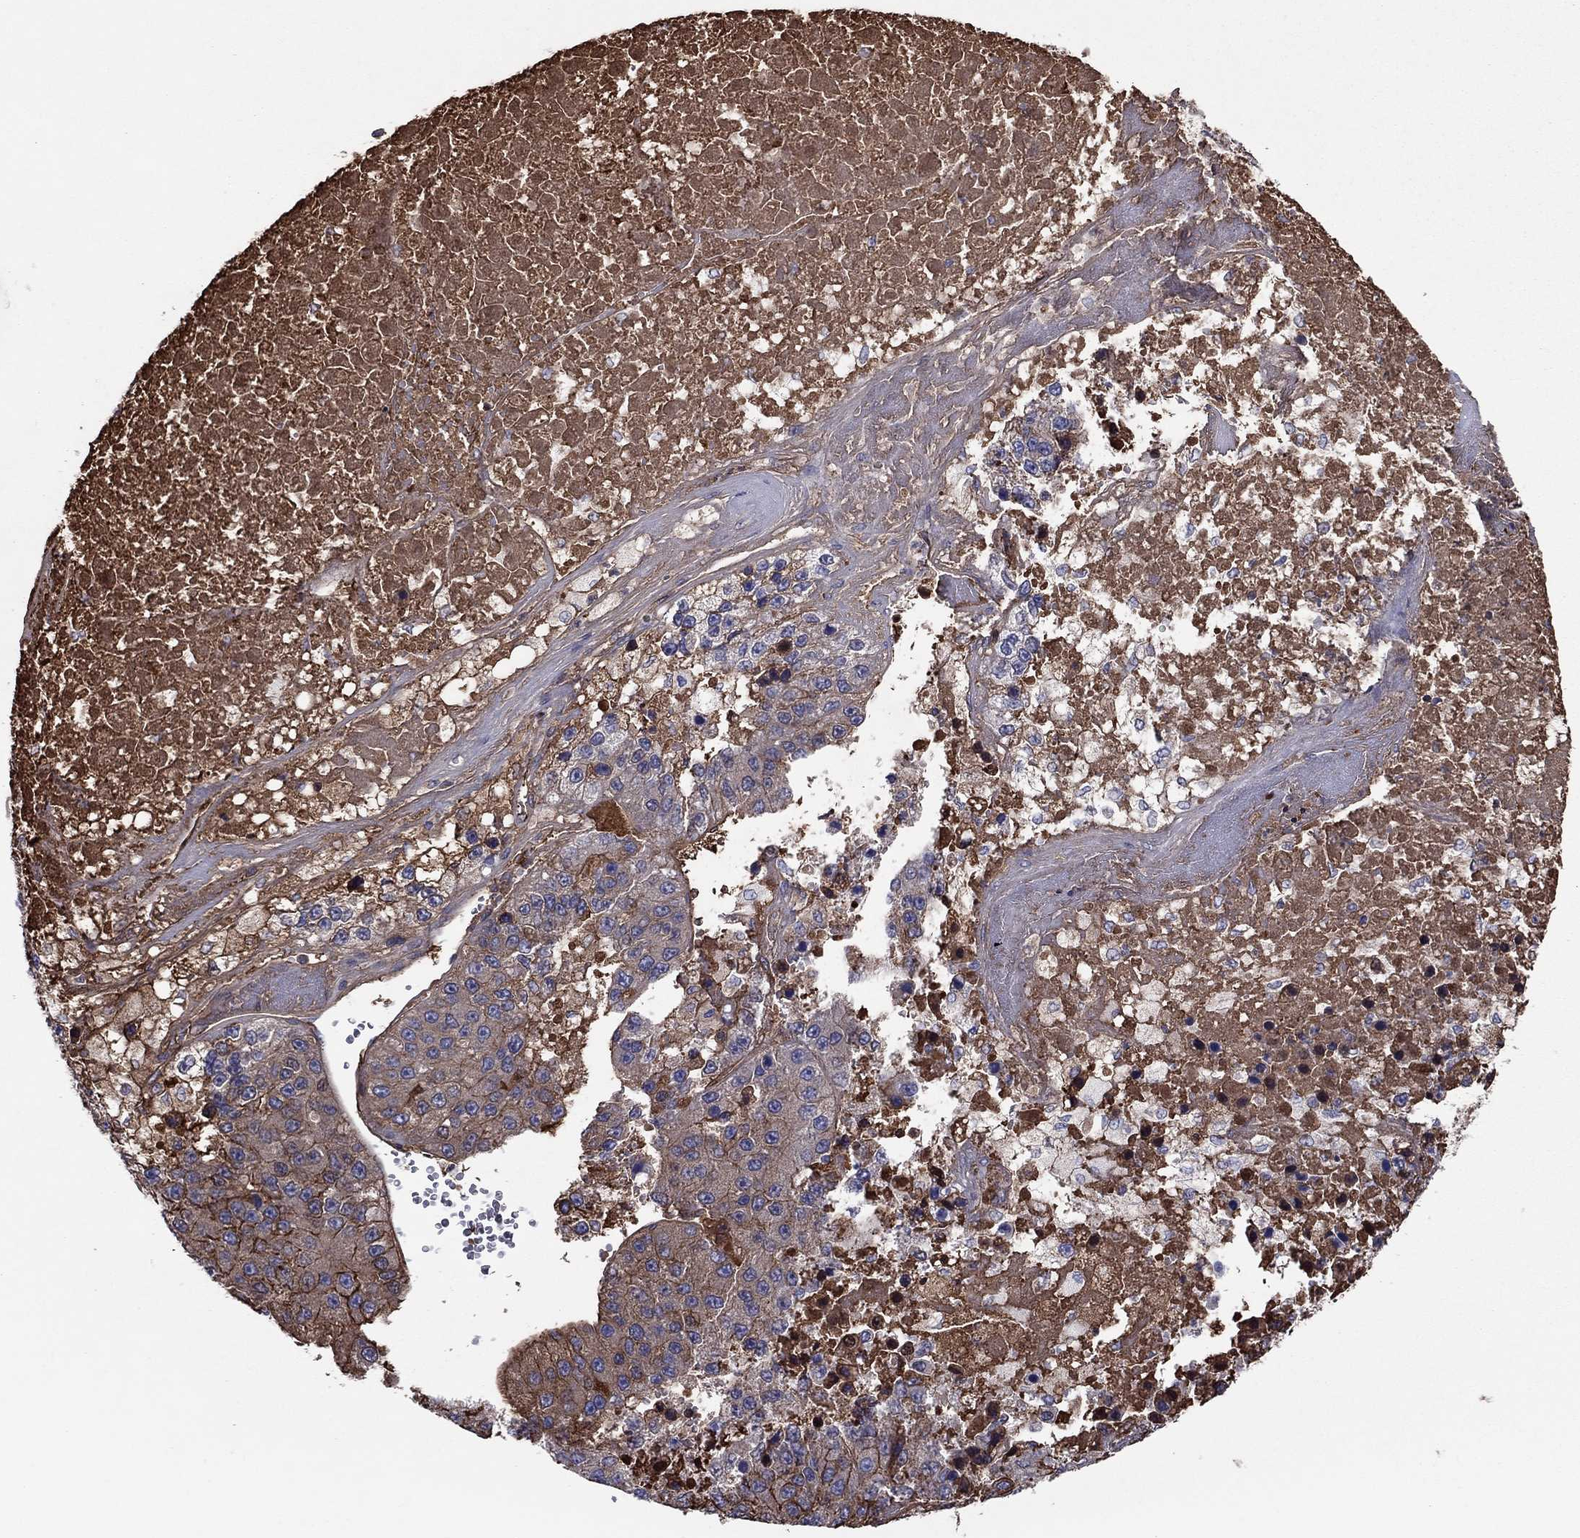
{"staining": {"intensity": "weak", "quantity": "<25%", "location": "cytoplasmic/membranous"}, "tissue": "liver cancer", "cell_type": "Tumor cells", "image_type": "cancer", "snomed": [{"axis": "morphology", "description": "Carcinoma, Hepatocellular, NOS"}, {"axis": "topography", "description": "Liver"}], "caption": "The image reveals no staining of tumor cells in liver hepatocellular carcinoma.", "gene": "HPX", "patient": {"sex": "female", "age": 73}}